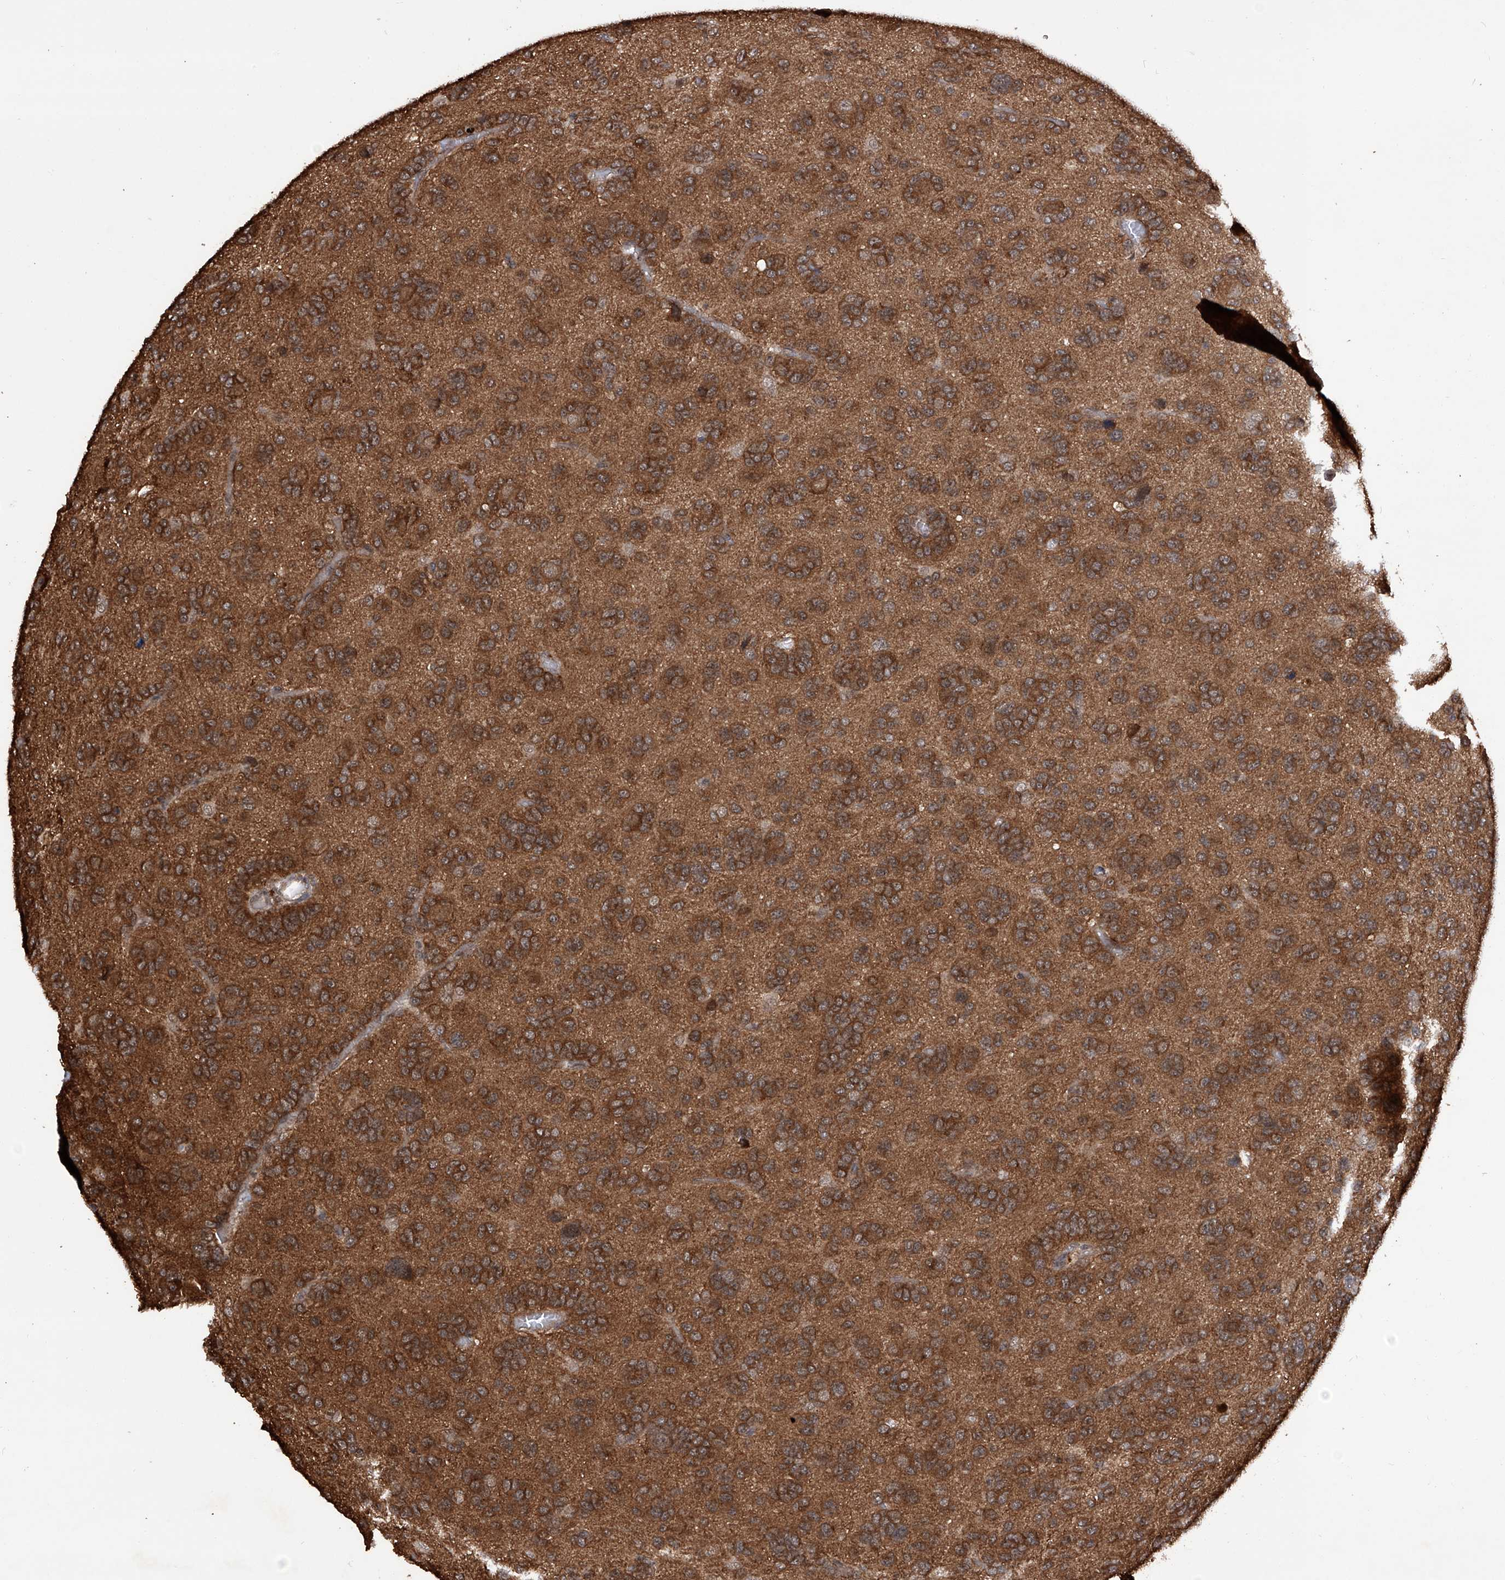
{"staining": {"intensity": "moderate", "quantity": ">75%", "location": "cytoplasmic/membranous"}, "tissue": "glioma", "cell_type": "Tumor cells", "image_type": "cancer", "snomed": [{"axis": "morphology", "description": "Glioma, malignant, High grade"}, {"axis": "topography", "description": "Brain"}], "caption": "The histopathology image displays immunohistochemical staining of glioma. There is moderate cytoplasmic/membranous expression is present in approximately >75% of tumor cells. (IHC, brightfield microscopy, high magnification).", "gene": "LYSMD4", "patient": {"sex": "female", "age": 59}}